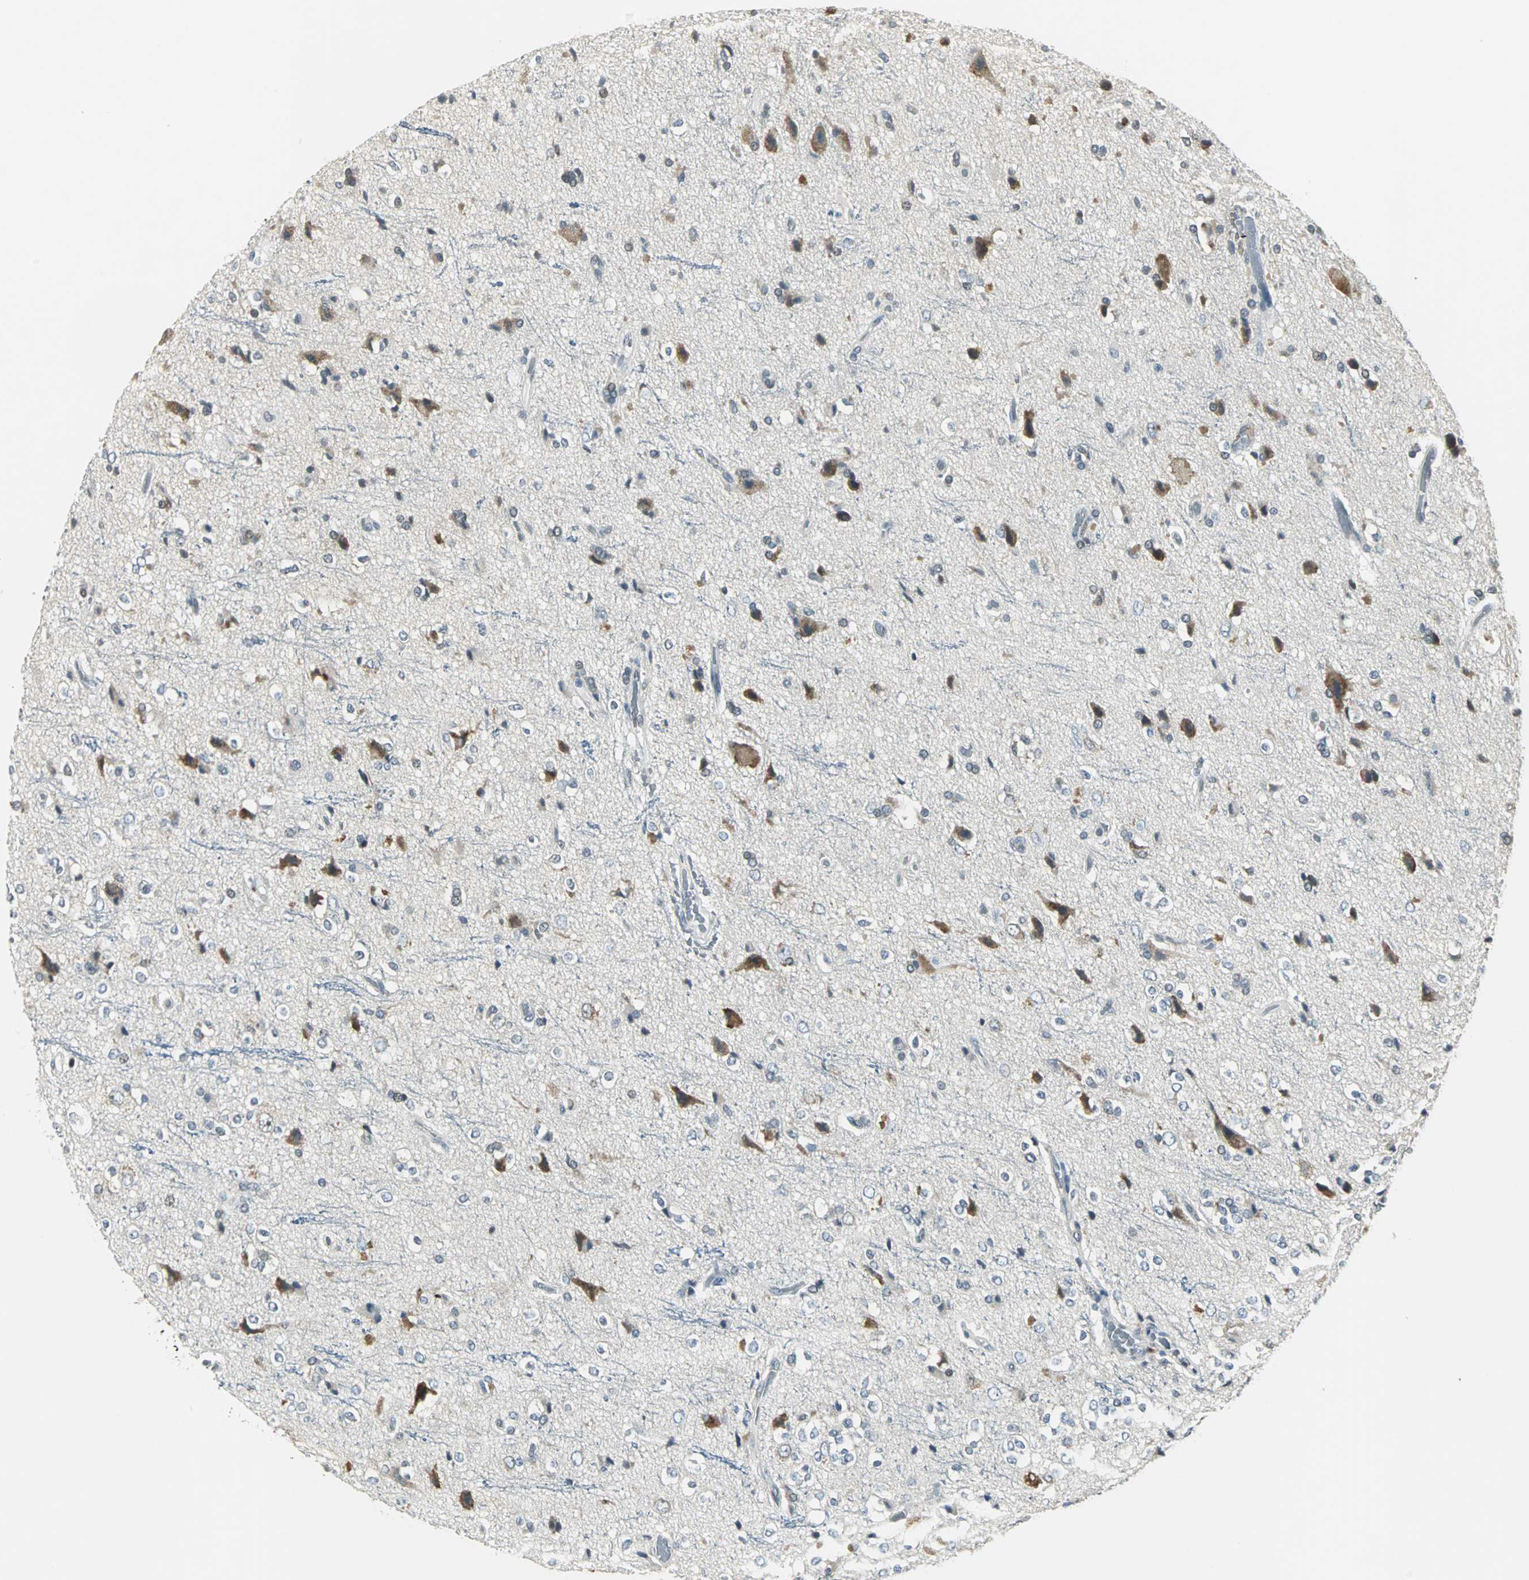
{"staining": {"intensity": "weak", "quantity": "25%-75%", "location": "cytoplasmic/membranous"}, "tissue": "glioma", "cell_type": "Tumor cells", "image_type": "cancer", "snomed": [{"axis": "morphology", "description": "Glioma, malignant, High grade"}, {"axis": "topography", "description": "Brain"}], "caption": "Immunohistochemical staining of human glioma exhibits weak cytoplasmic/membranous protein positivity in approximately 25%-75% of tumor cells.", "gene": "CCT5", "patient": {"sex": "male", "age": 47}}